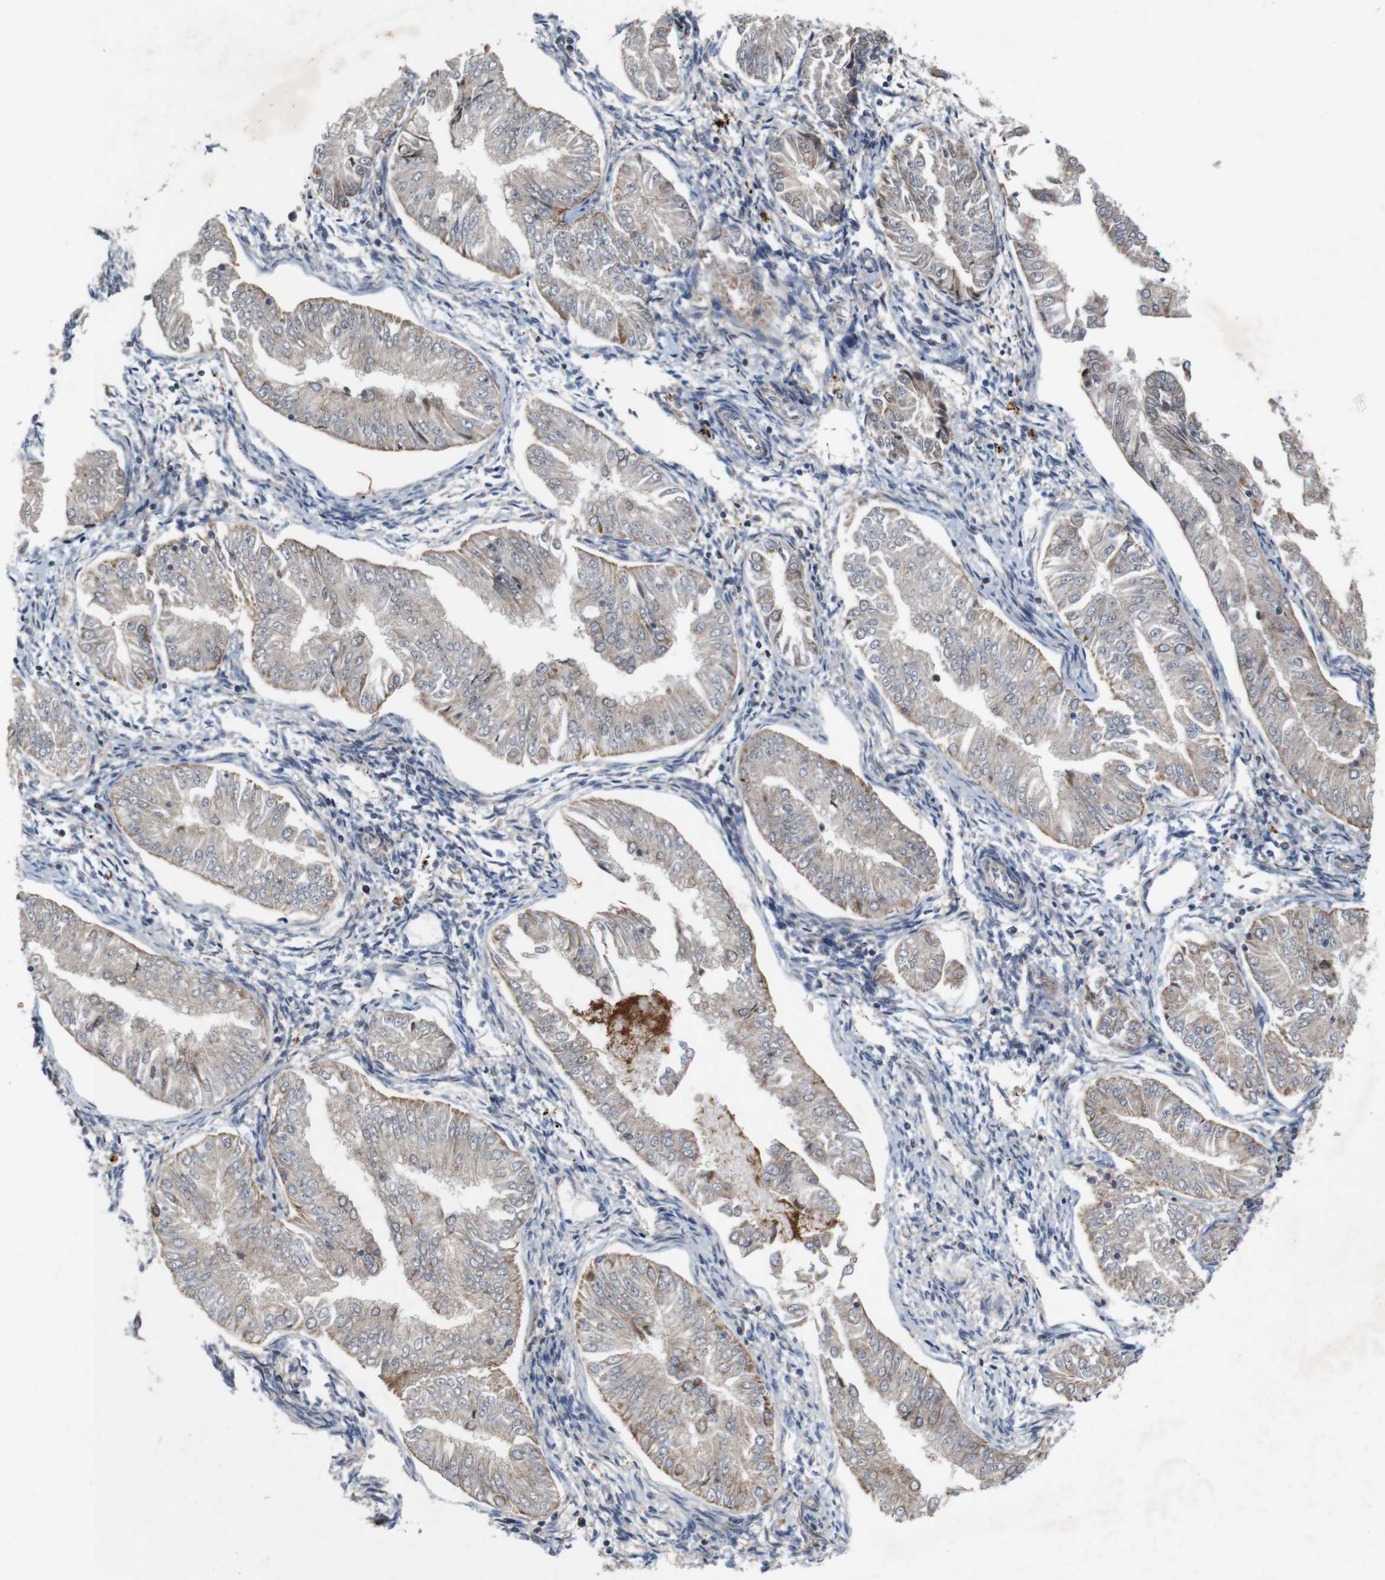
{"staining": {"intensity": "moderate", "quantity": ">75%", "location": "cytoplasmic/membranous"}, "tissue": "endometrial cancer", "cell_type": "Tumor cells", "image_type": "cancer", "snomed": [{"axis": "morphology", "description": "Adenocarcinoma, NOS"}, {"axis": "topography", "description": "Endometrium"}], "caption": "Adenocarcinoma (endometrial) stained with immunohistochemistry displays moderate cytoplasmic/membranous positivity in approximately >75% of tumor cells.", "gene": "SIGLEC8", "patient": {"sex": "female", "age": 53}}